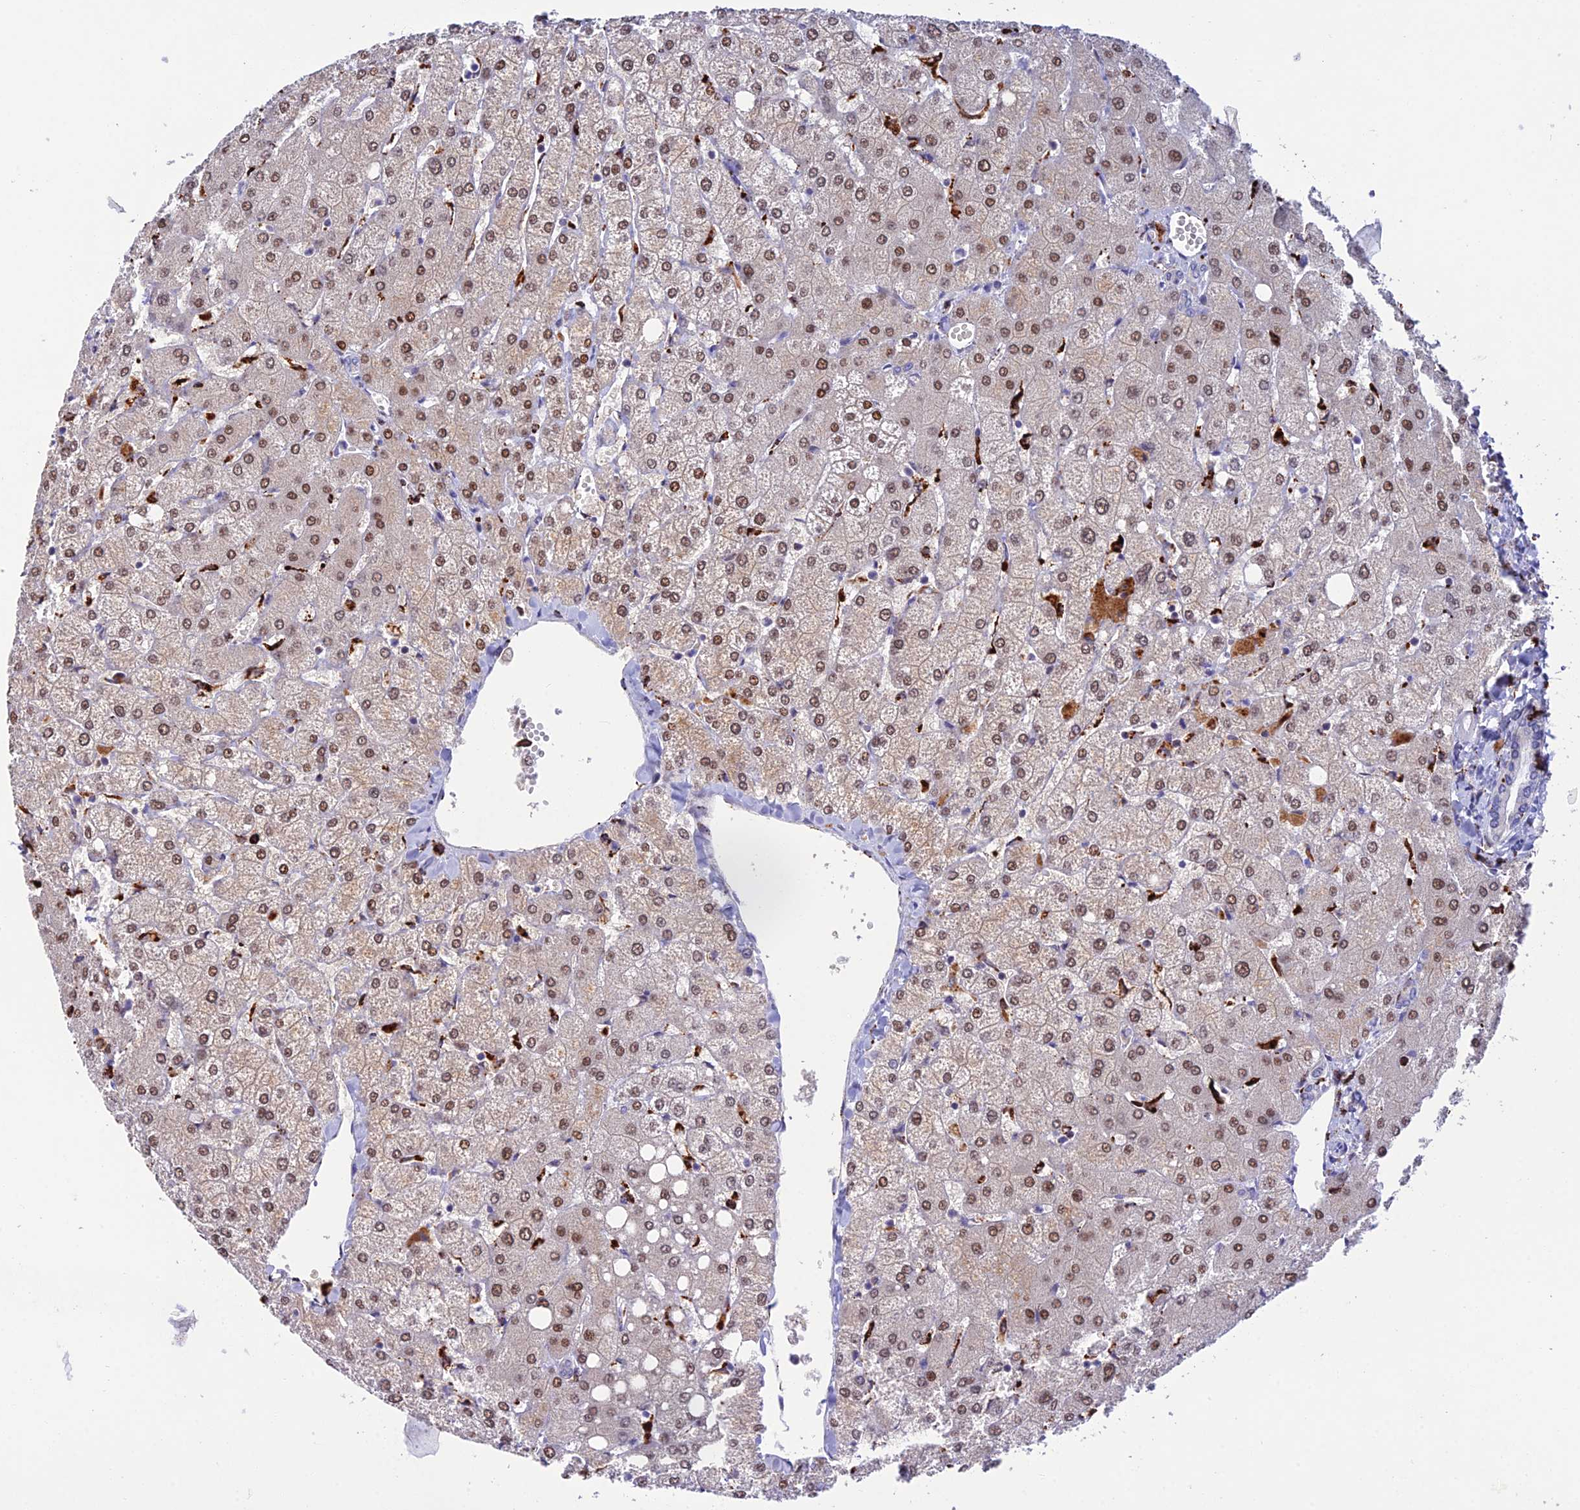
{"staining": {"intensity": "negative", "quantity": "none", "location": "none"}, "tissue": "liver", "cell_type": "Cholangiocytes", "image_type": "normal", "snomed": [{"axis": "morphology", "description": "Normal tissue, NOS"}, {"axis": "topography", "description": "Liver"}], "caption": "Cholangiocytes are negative for brown protein staining in benign liver. (Immunohistochemistry, brightfield microscopy, high magnification).", "gene": "HIC1", "patient": {"sex": "female", "age": 54}}